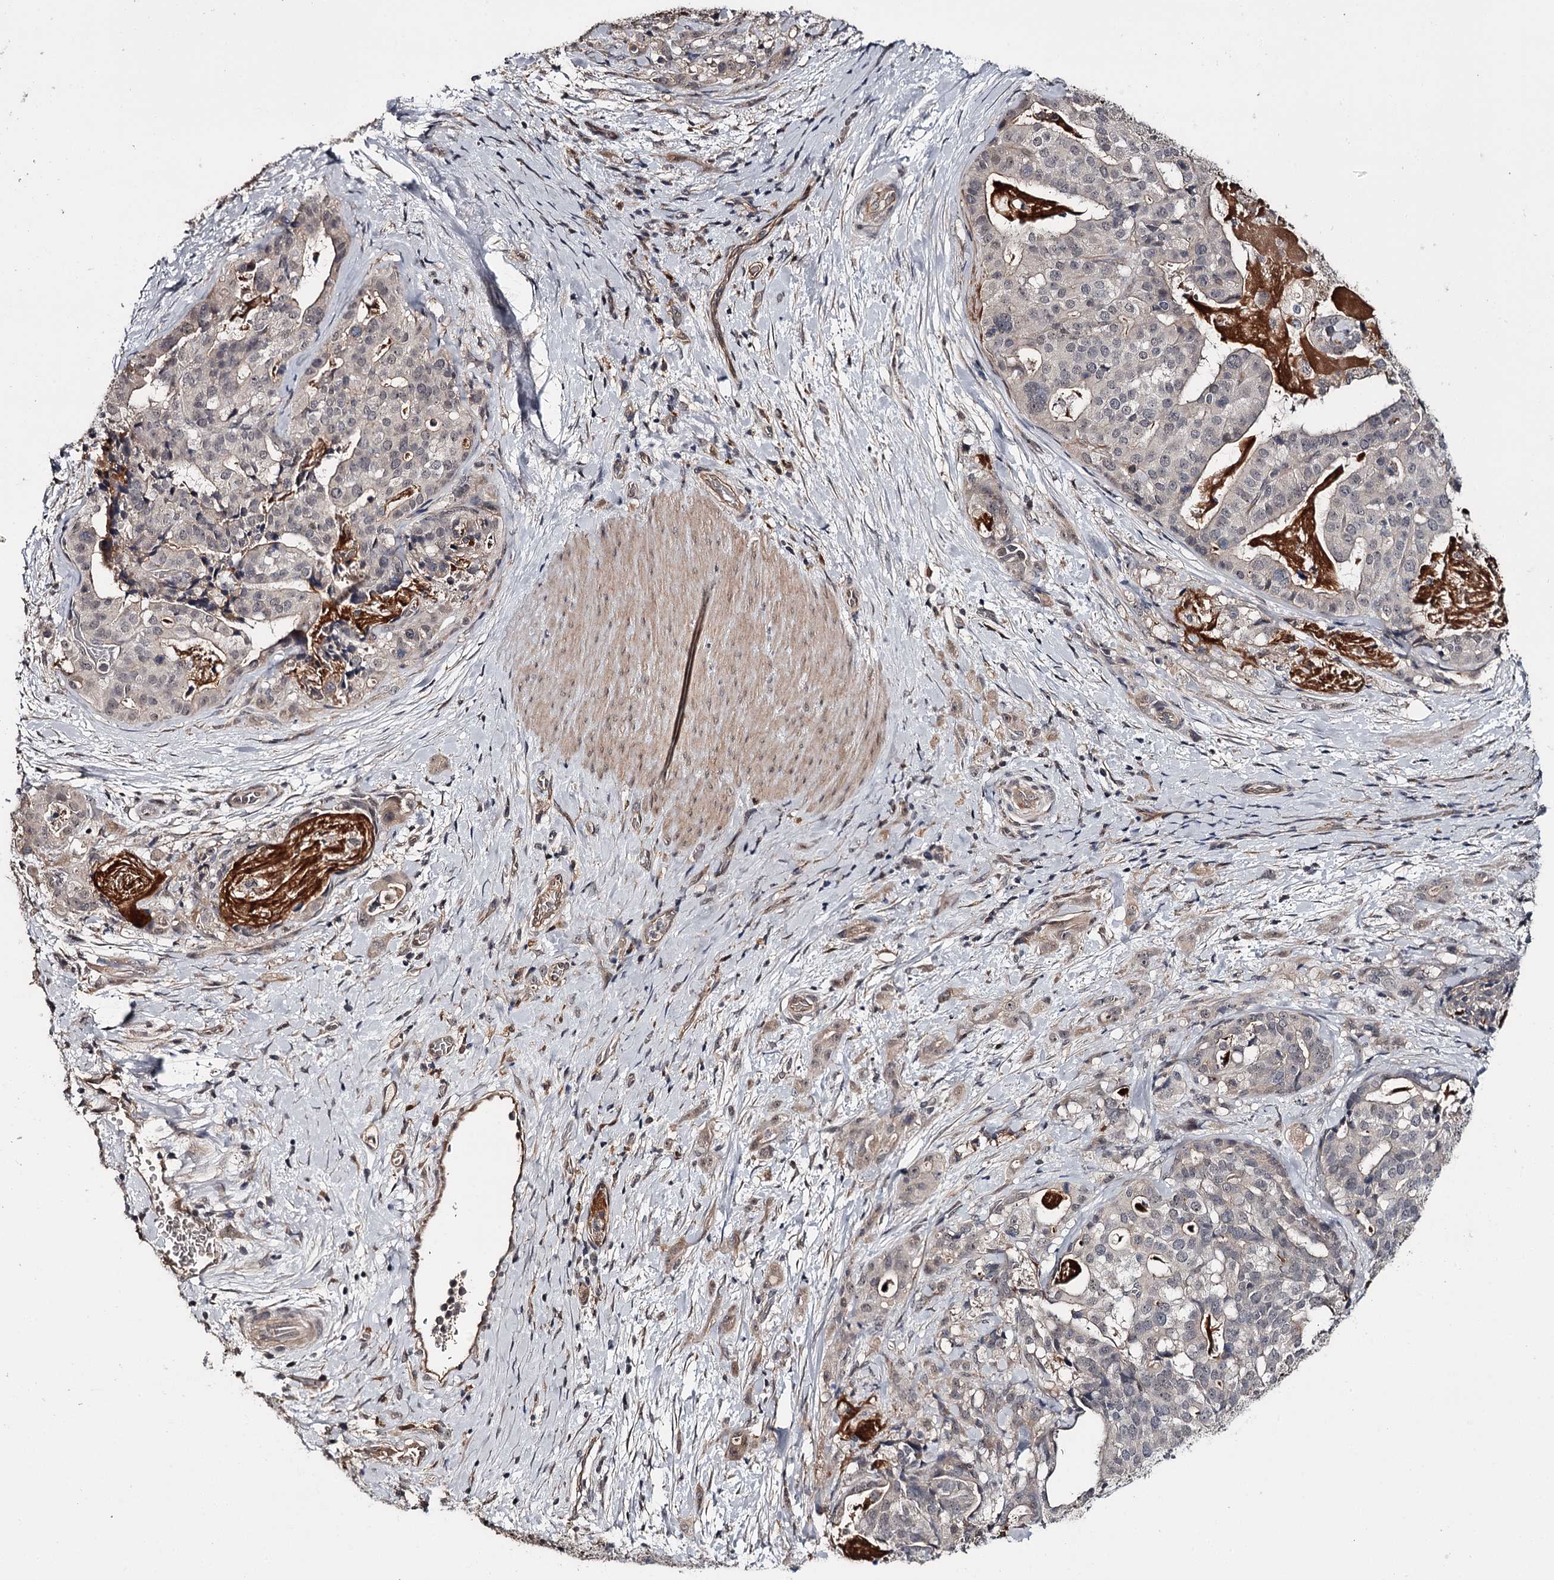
{"staining": {"intensity": "moderate", "quantity": "<25%", "location": "cytoplasmic/membranous"}, "tissue": "stomach cancer", "cell_type": "Tumor cells", "image_type": "cancer", "snomed": [{"axis": "morphology", "description": "Adenocarcinoma, NOS"}, {"axis": "topography", "description": "Stomach"}], "caption": "Protein staining reveals moderate cytoplasmic/membranous positivity in approximately <25% of tumor cells in stomach cancer (adenocarcinoma).", "gene": "CWF19L2", "patient": {"sex": "male", "age": 48}}